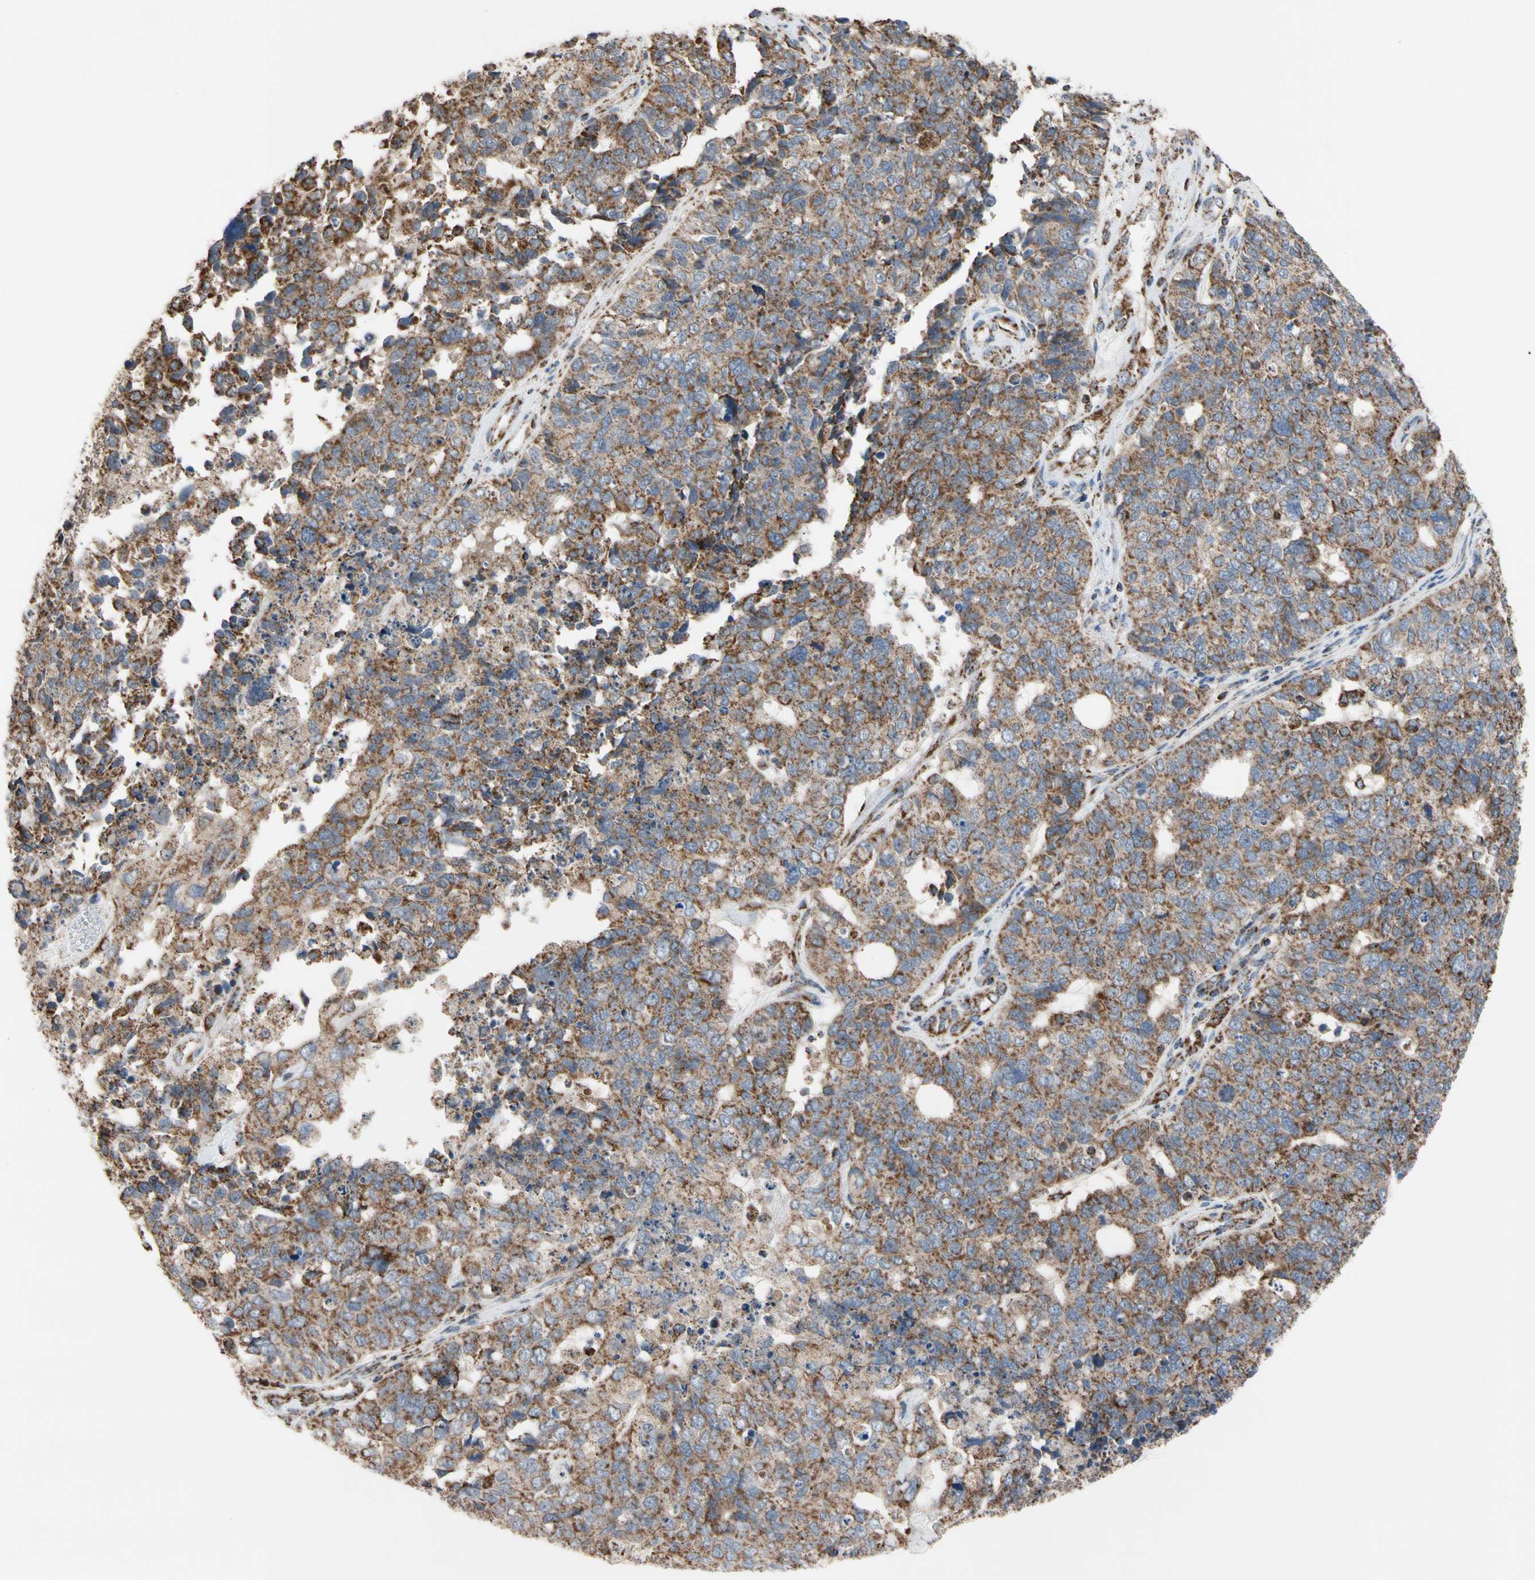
{"staining": {"intensity": "moderate", "quantity": ">75%", "location": "cytoplasmic/membranous"}, "tissue": "cervical cancer", "cell_type": "Tumor cells", "image_type": "cancer", "snomed": [{"axis": "morphology", "description": "Squamous cell carcinoma, NOS"}, {"axis": "topography", "description": "Cervix"}], "caption": "Protein expression analysis of human cervical cancer (squamous cell carcinoma) reveals moderate cytoplasmic/membranous positivity in about >75% of tumor cells. (DAB (3,3'-diaminobenzidine) = brown stain, brightfield microscopy at high magnification).", "gene": "FAM110B", "patient": {"sex": "female", "age": 63}}